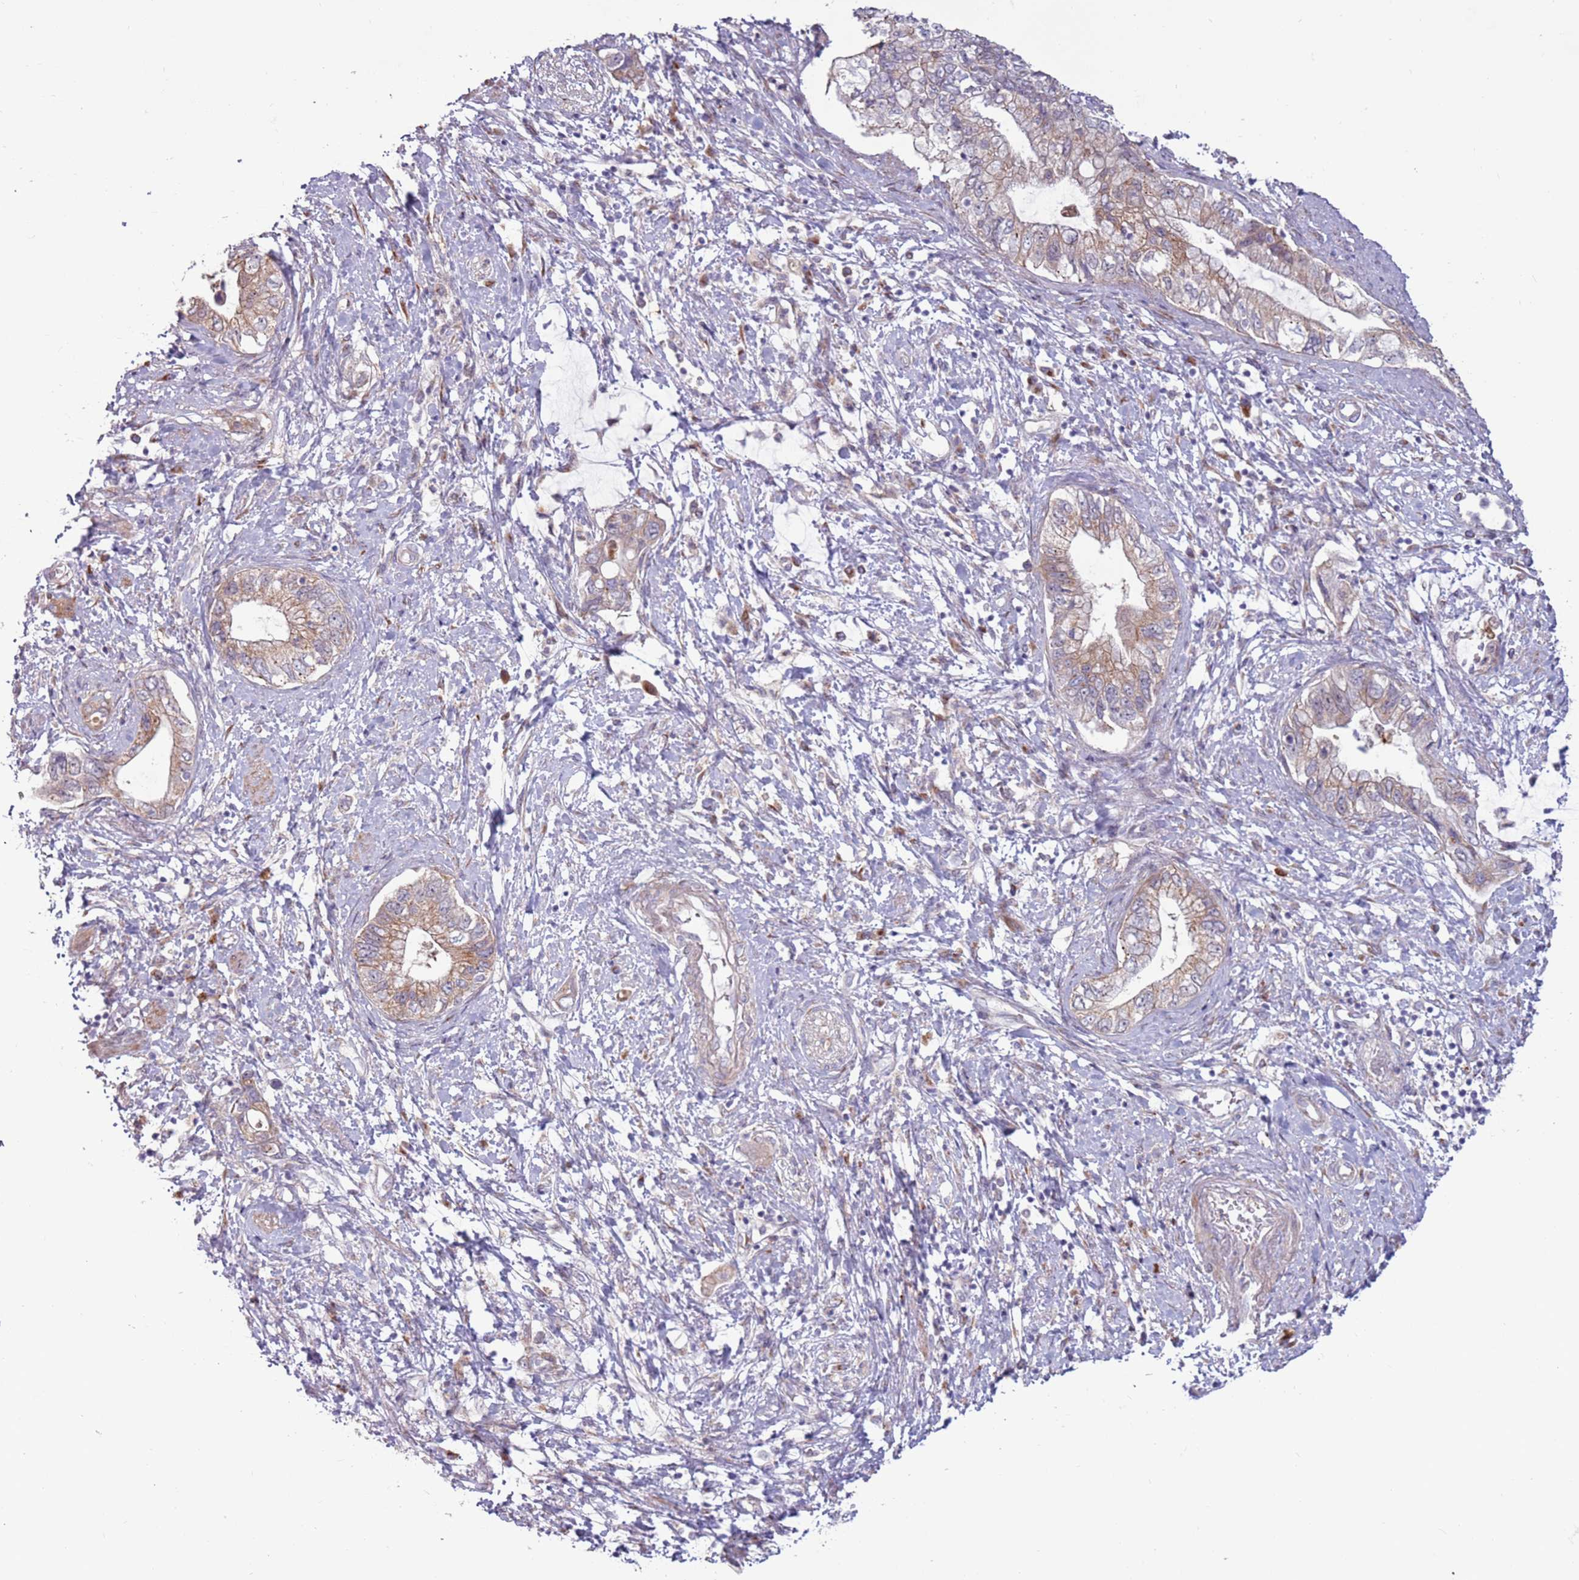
{"staining": {"intensity": "moderate", "quantity": ">75%", "location": "cytoplasmic/membranous"}, "tissue": "pancreatic cancer", "cell_type": "Tumor cells", "image_type": "cancer", "snomed": [{"axis": "morphology", "description": "Adenocarcinoma, NOS"}, {"axis": "topography", "description": "Pancreas"}], "caption": "IHC (DAB (3,3'-diaminobenzidine)) staining of human pancreatic cancer (adenocarcinoma) reveals moderate cytoplasmic/membranous protein expression in about >75% of tumor cells.", "gene": "CCDC150", "patient": {"sex": "female", "age": 73}}